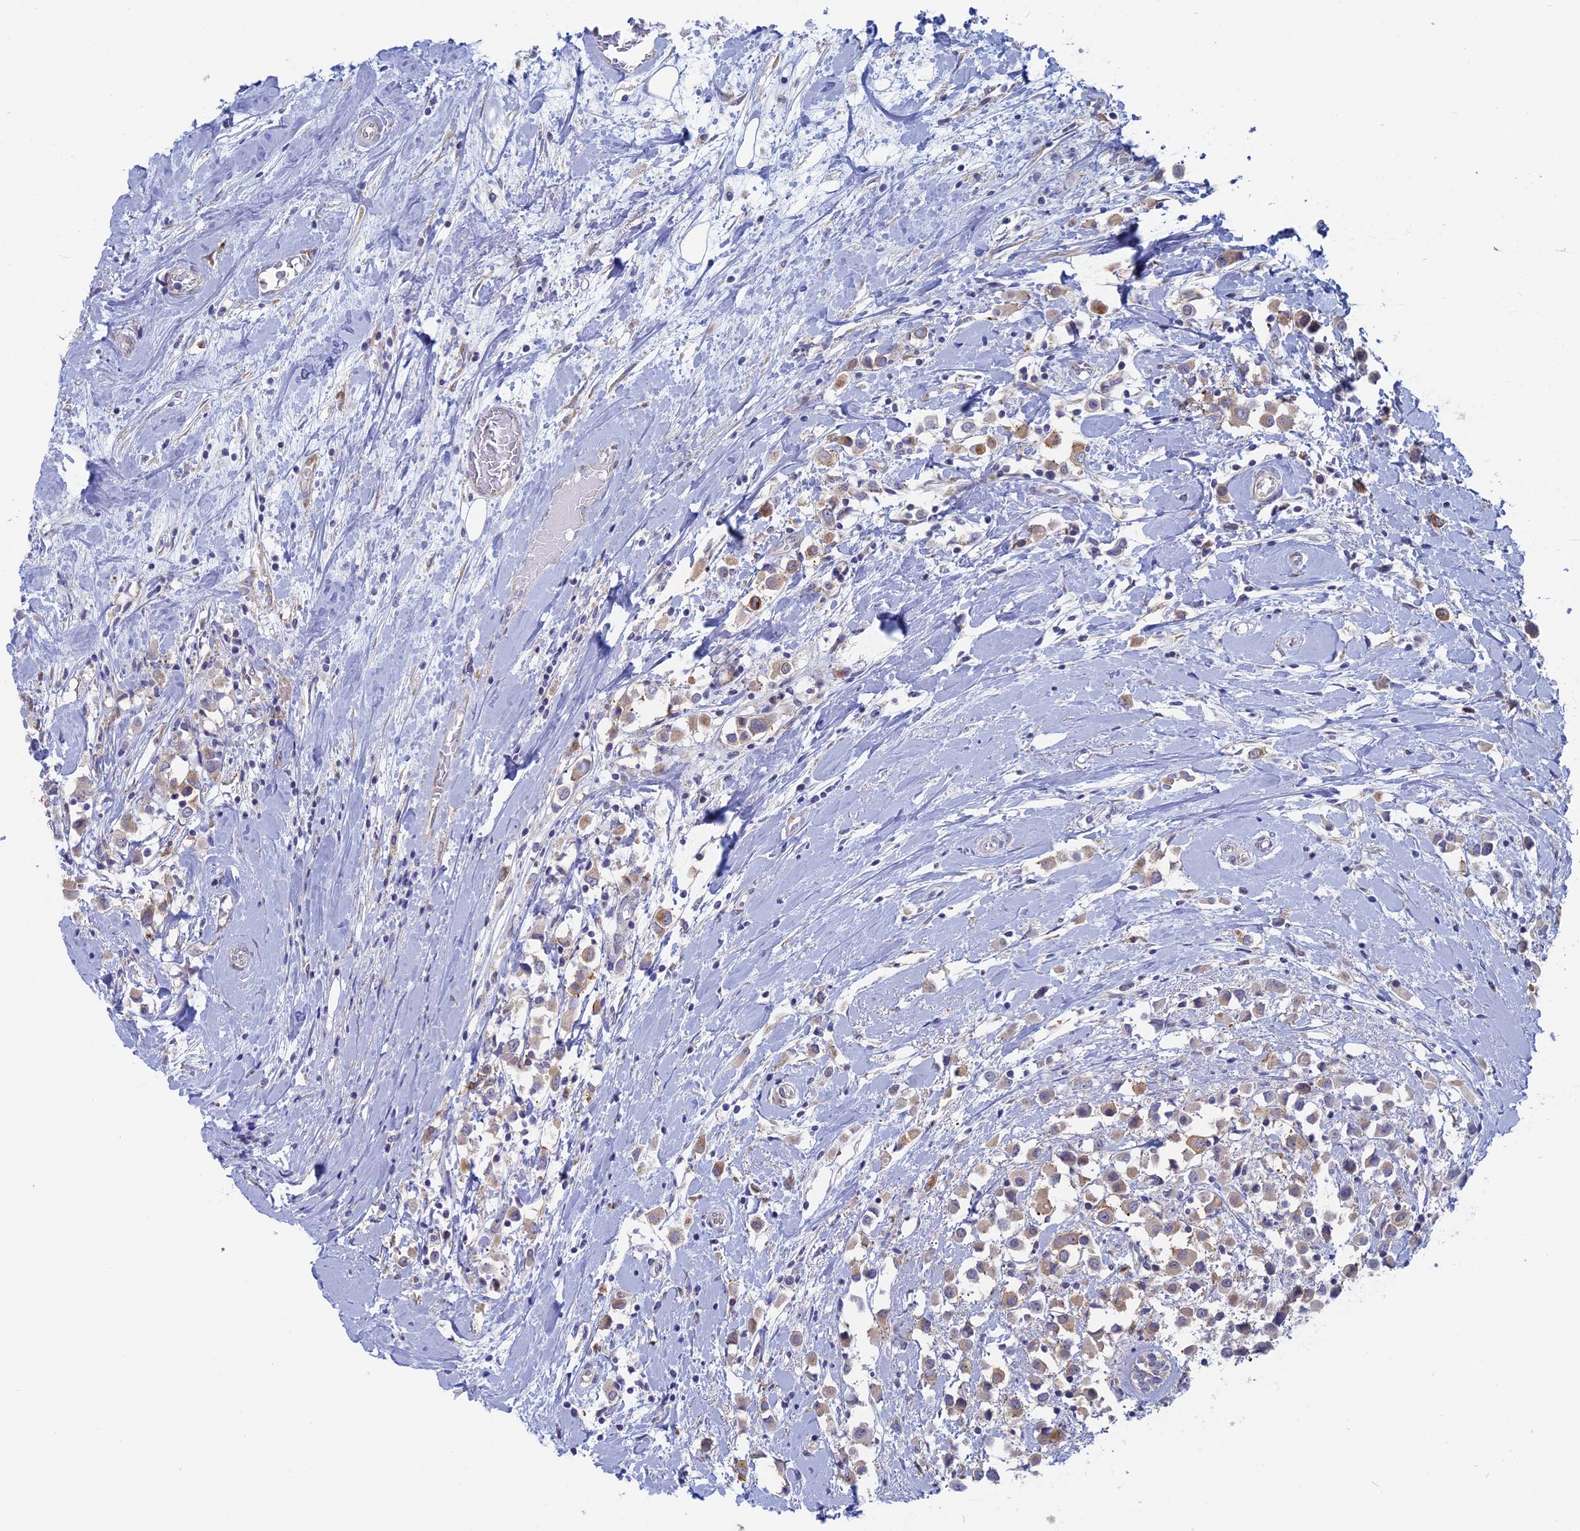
{"staining": {"intensity": "moderate", "quantity": "25%-75%", "location": "cytoplasmic/membranous"}, "tissue": "breast cancer", "cell_type": "Tumor cells", "image_type": "cancer", "snomed": [{"axis": "morphology", "description": "Duct carcinoma"}, {"axis": "topography", "description": "Breast"}], "caption": "Protein analysis of breast intraductal carcinoma tissue exhibits moderate cytoplasmic/membranous staining in approximately 25%-75% of tumor cells.", "gene": "TBC1D30", "patient": {"sex": "female", "age": 61}}